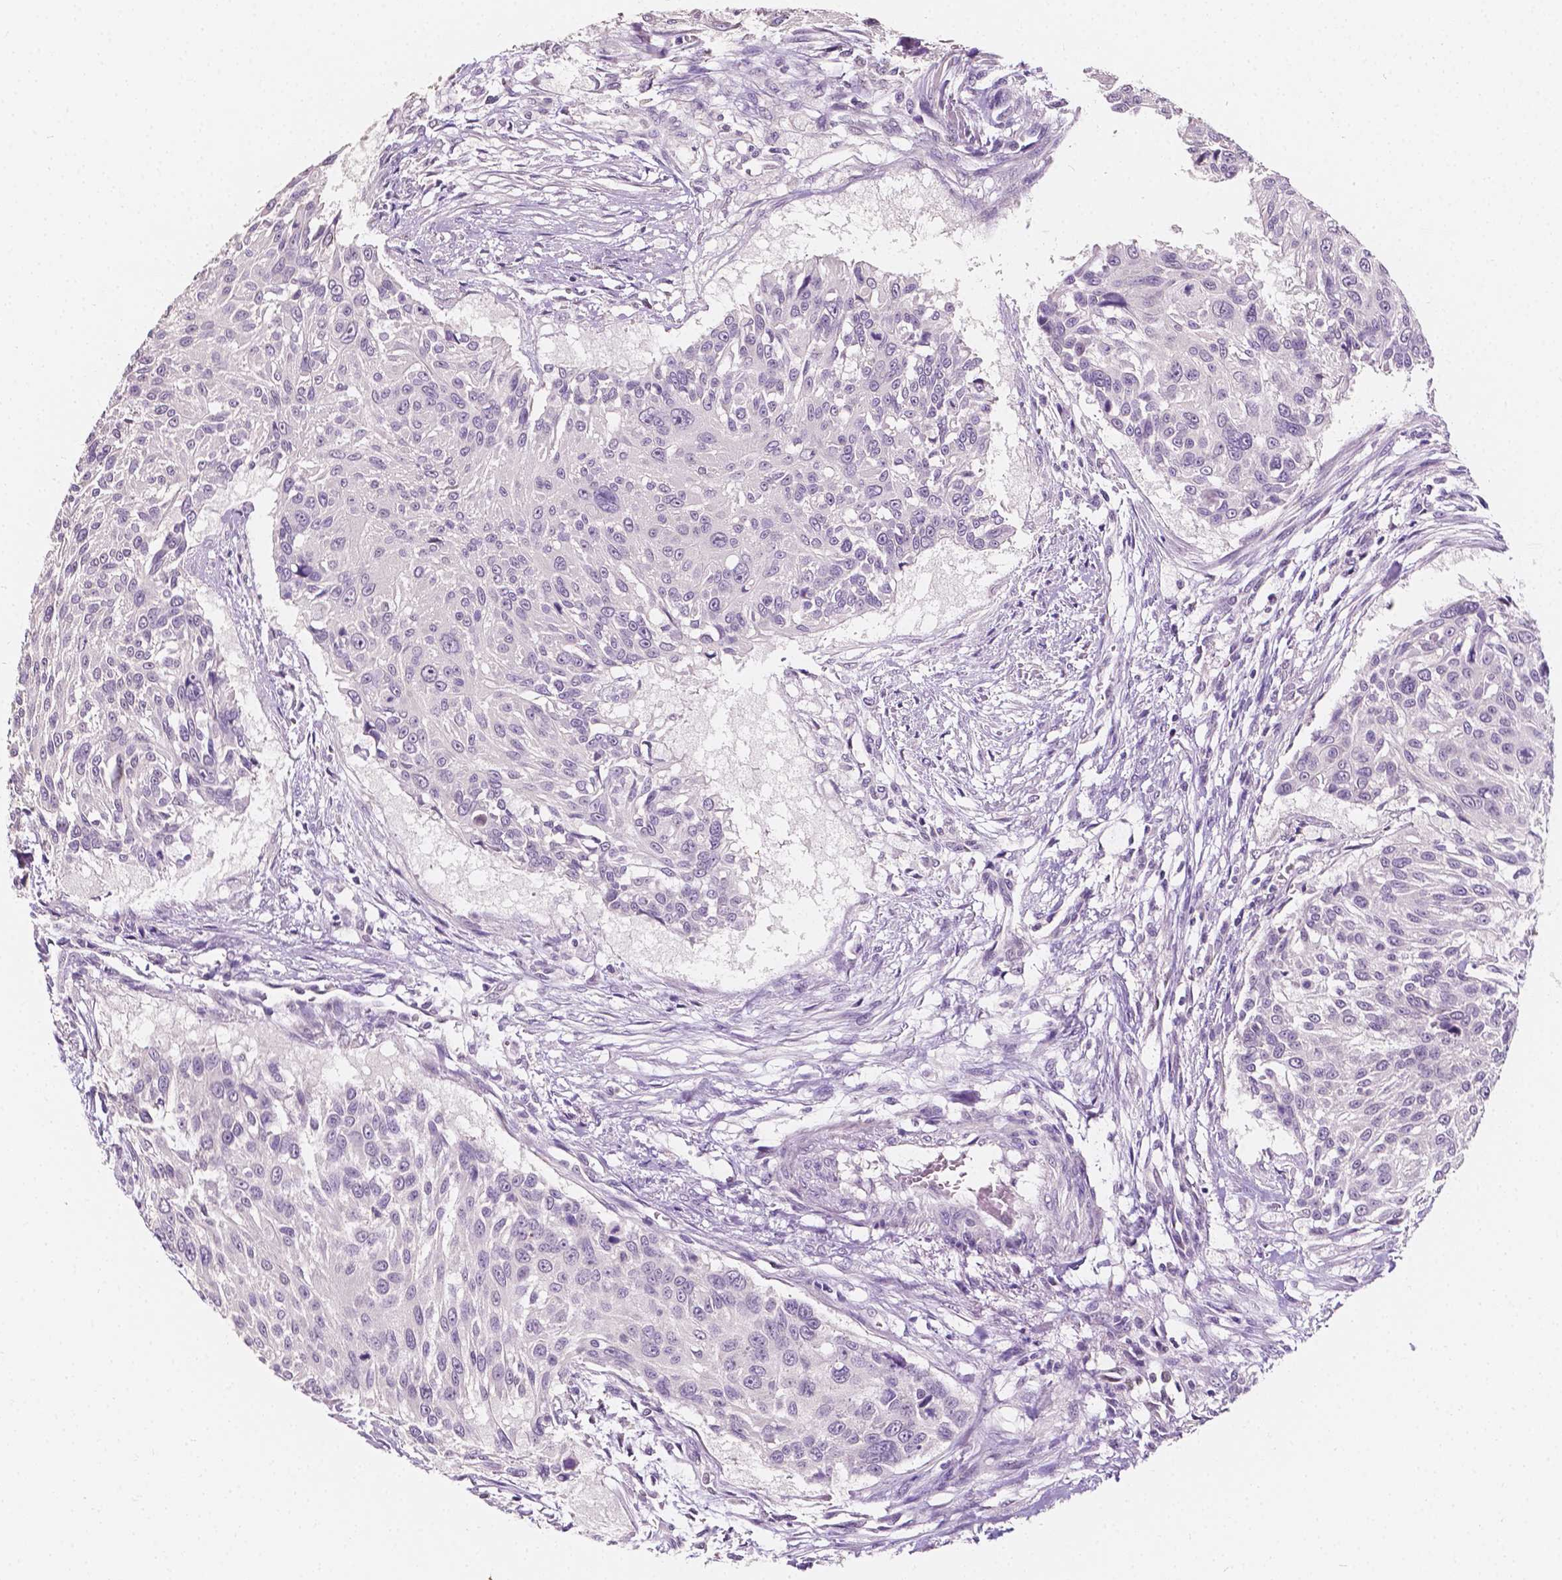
{"staining": {"intensity": "negative", "quantity": "none", "location": "none"}, "tissue": "urothelial cancer", "cell_type": "Tumor cells", "image_type": "cancer", "snomed": [{"axis": "morphology", "description": "Urothelial carcinoma, NOS"}, {"axis": "topography", "description": "Urinary bladder"}], "caption": "IHC of urothelial cancer shows no positivity in tumor cells.", "gene": "TAL1", "patient": {"sex": "male", "age": 55}}